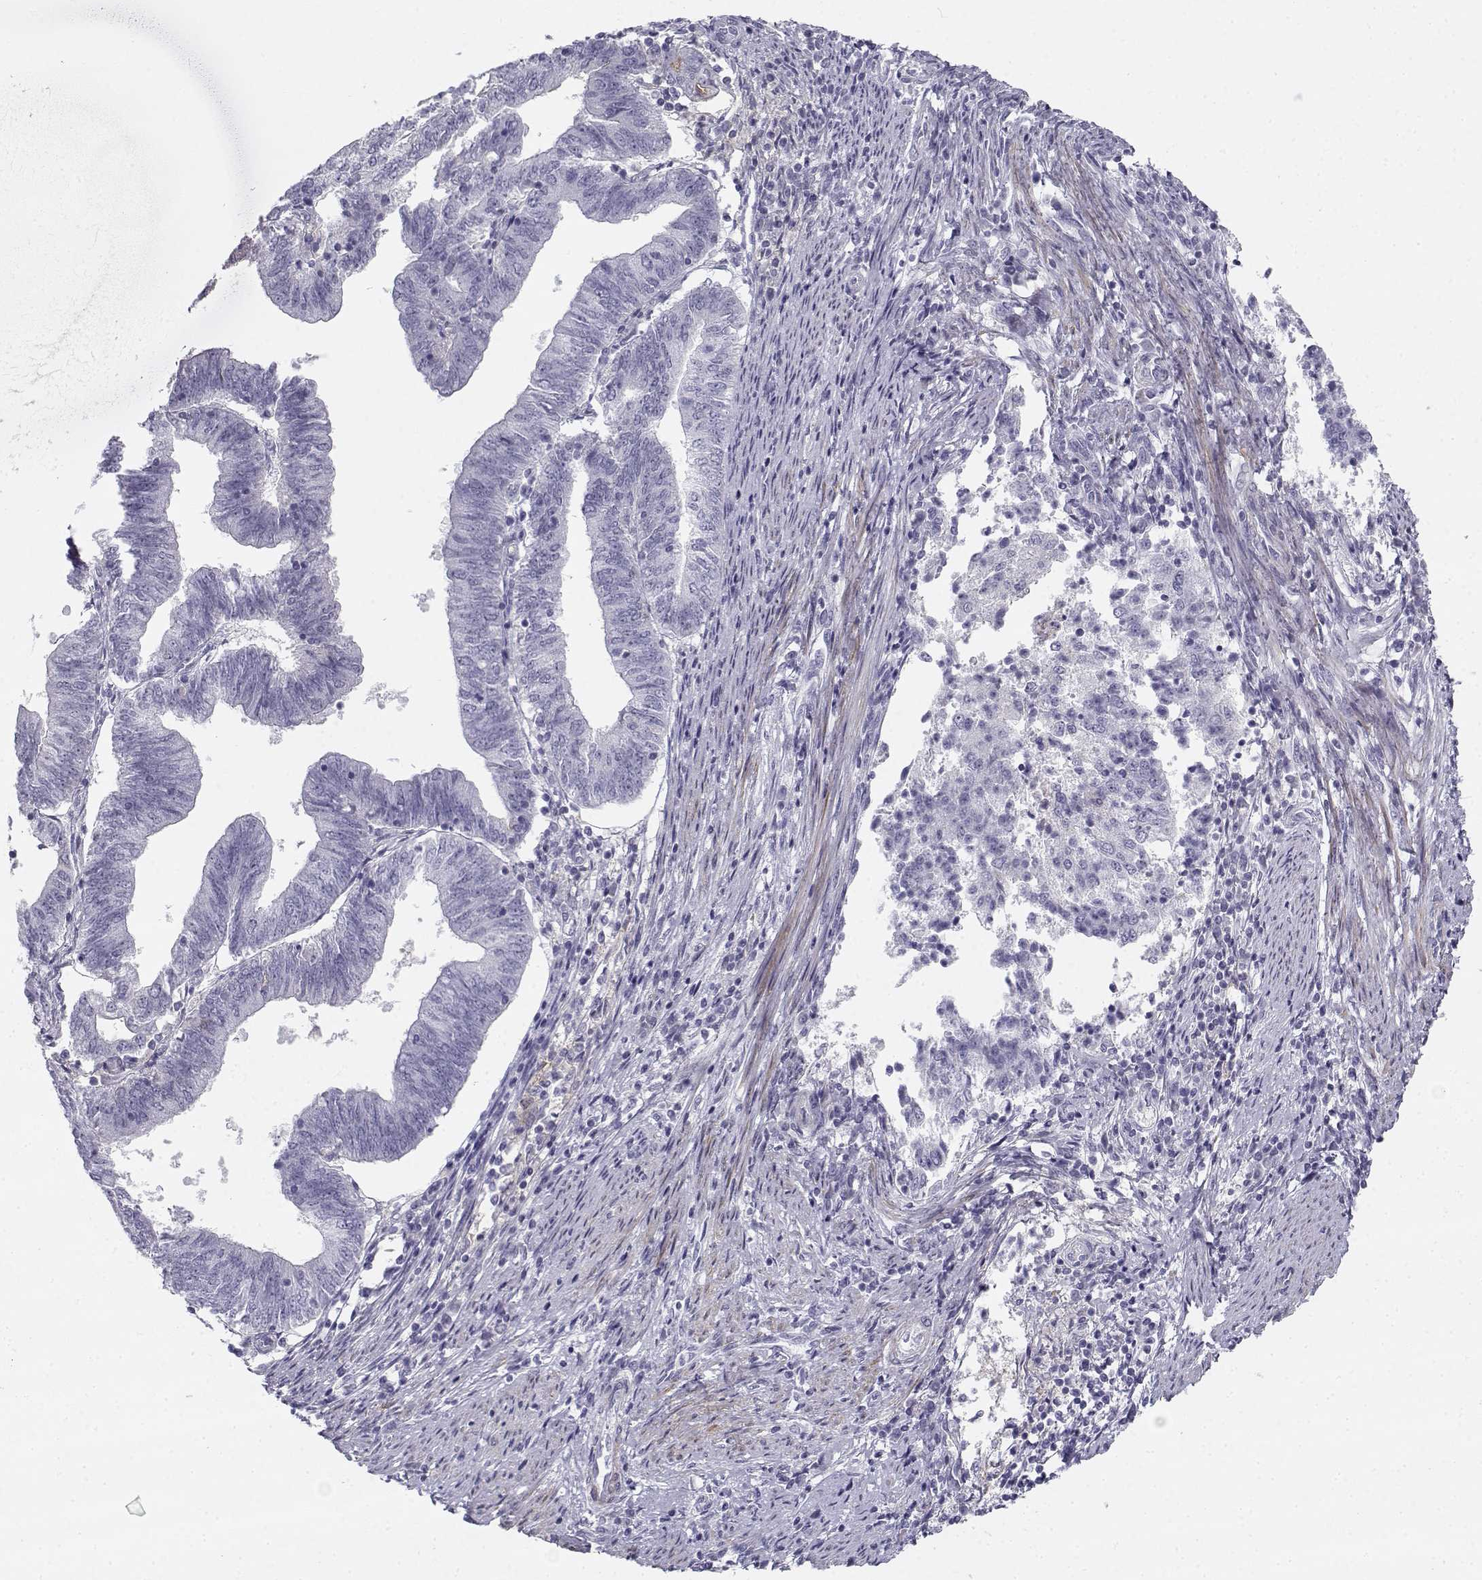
{"staining": {"intensity": "negative", "quantity": "none", "location": "none"}, "tissue": "endometrial cancer", "cell_type": "Tumor cells", "image_type": "cancer", "snomed": [{"axis": "morphology", "description": "Adenocarcinoma, NOS"}, {"axis": "topography", "description": "Endometrium"}], "caption": "A histopathology image of endometrial cancer stained for a protein exhibits no brown staining in tumor cells.", "gene": "CREB3L3", "patient": {"sex": "female", "age": 82}}